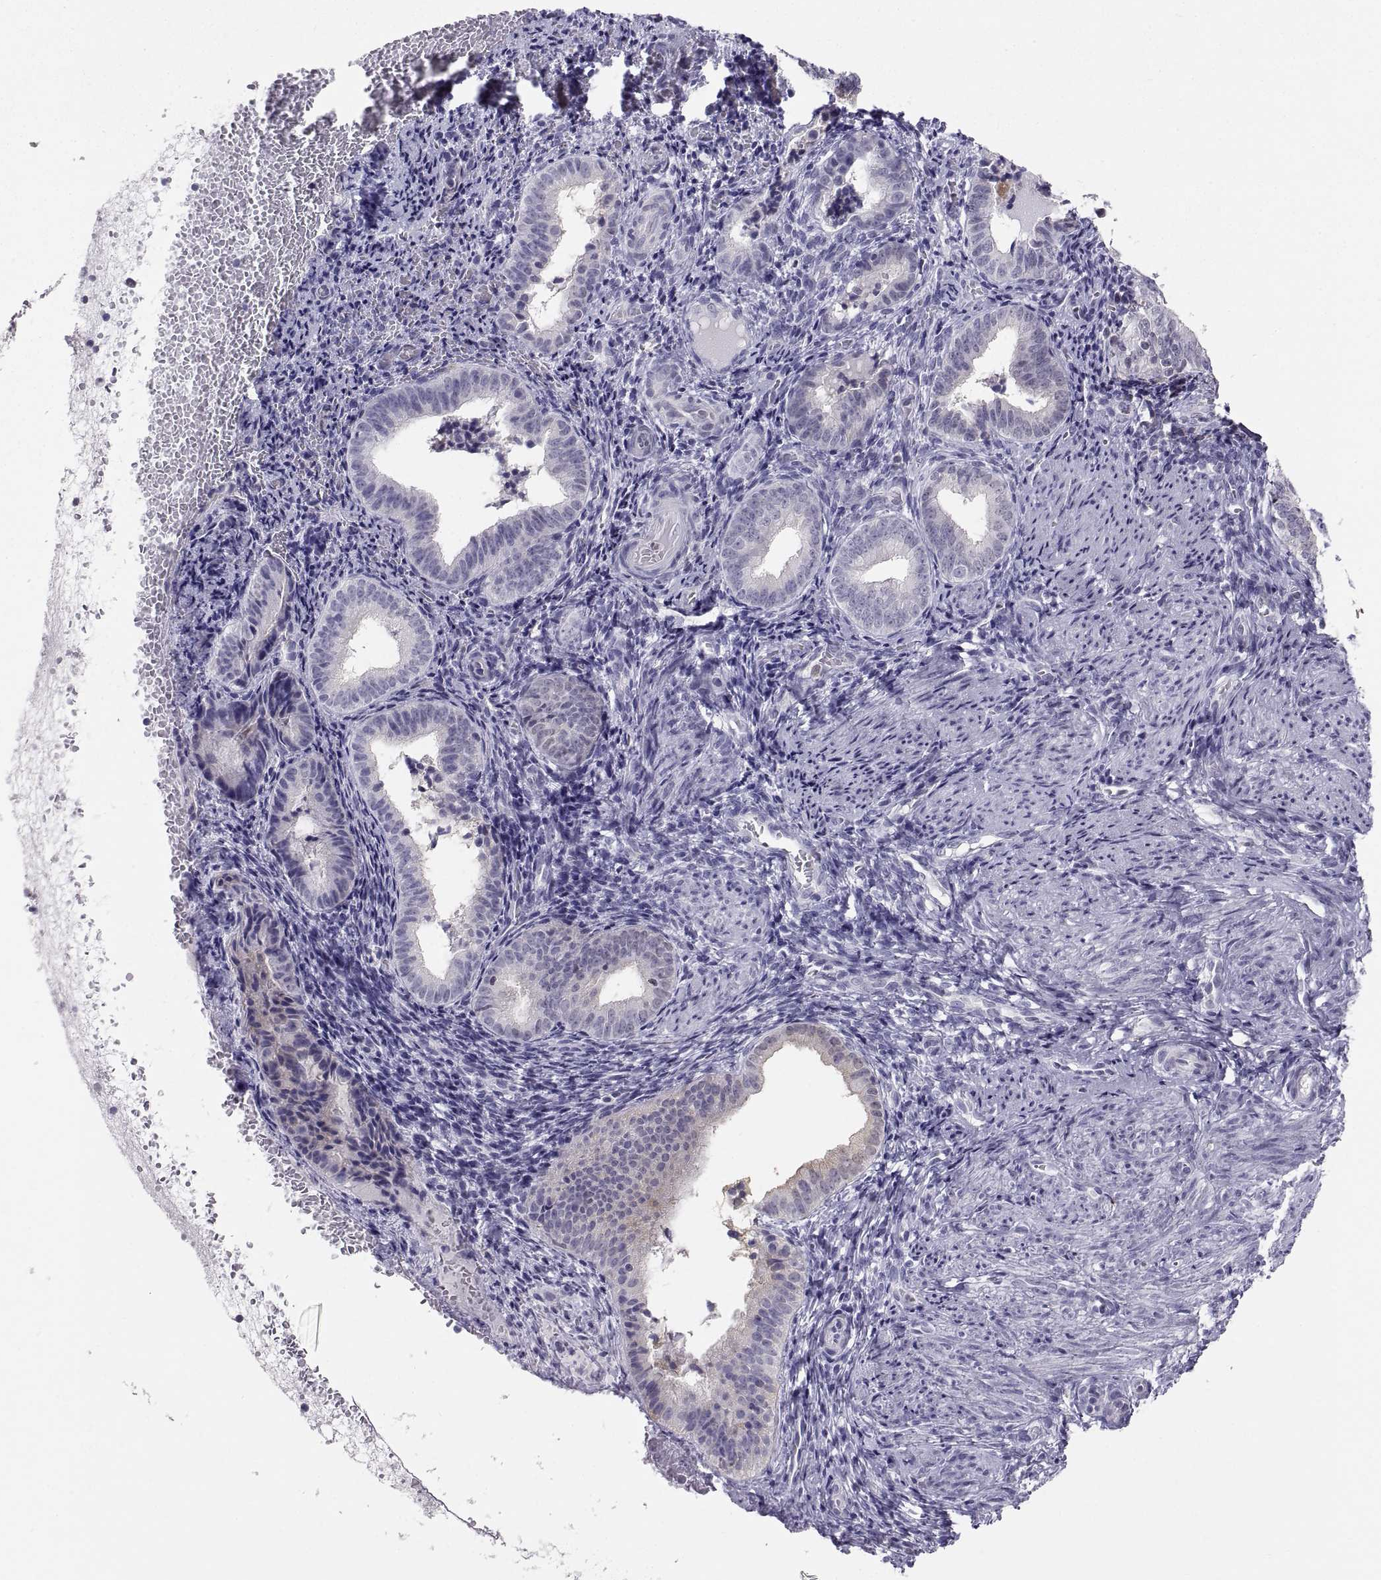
{"staining": {"intensity": "negative", "quantity": "none", "location": "none"}, "tissue": "endometrium", "cell_type": "Cells in endometrial stroma", "image_type": "normal", "snomed": [{"axis": "morphology", "description": "Normal tissue, NOS"}, {"axis": "topography", "description": "Endometrium"}], "caption": "IHC photomicrograph of unremarkable endometrium stained for a protein (brown), which shows no expression in cells in endometrial stroma.", "gene": "ERO1A", "patient": {"sex": "female", "age": 42}}